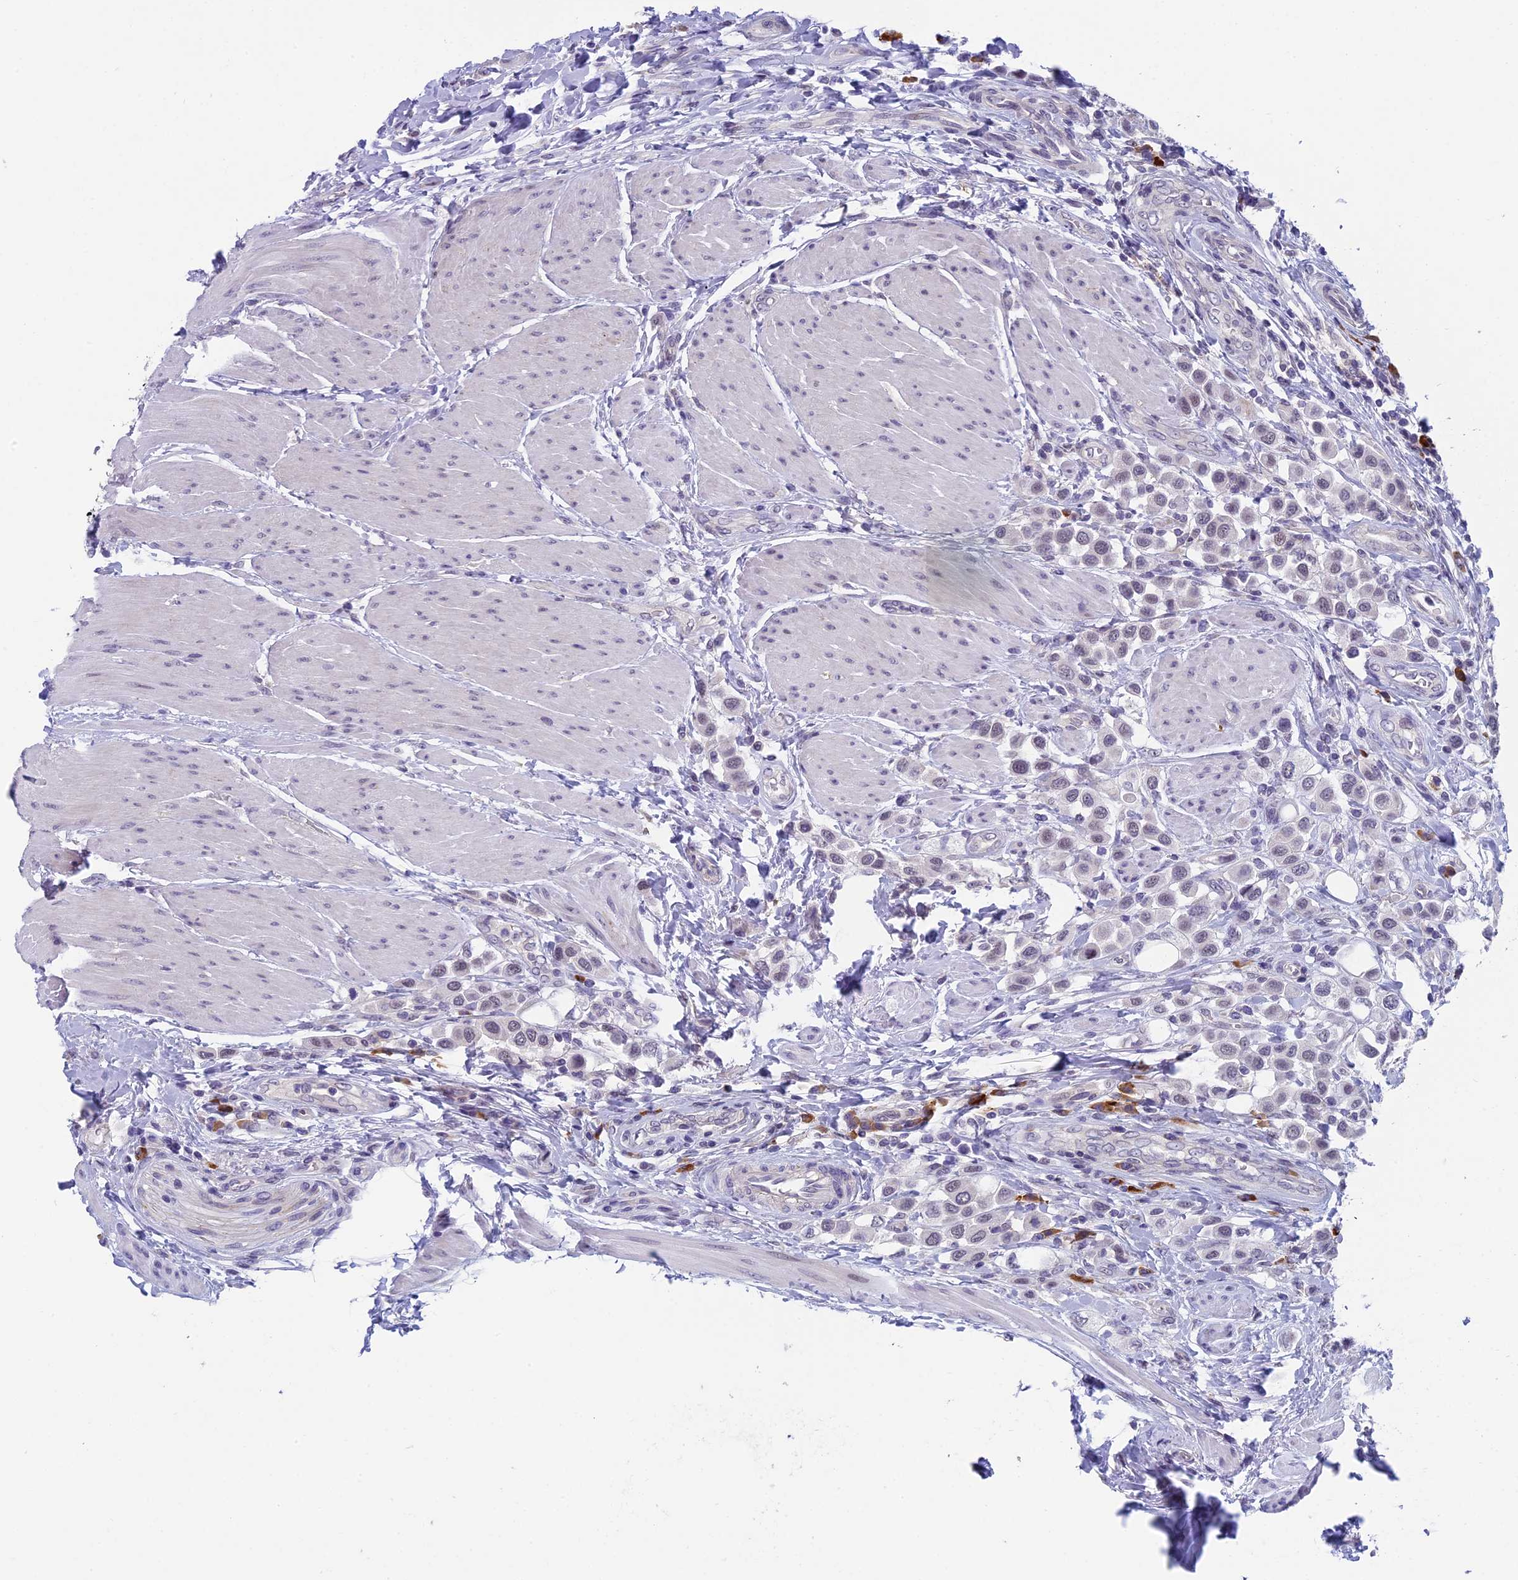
{"staining": {"intensity": "negative", "quantity": "none", "location": "none"}, "tissue": "urothelial cancer", "cell_type": "Tumor cells", "image_type": "cancer", "snomed": [{"axis": "morphology", "description": "Urothelial carcinoma, High grade"}, {"axis": "topography", "description": "Urinary bladder"}], "caption": "There is no significant expression in tumor cells of urothelial cancer.", "gene": "CNEP1R1", "patient": {"sex": "male", "age": 50}}